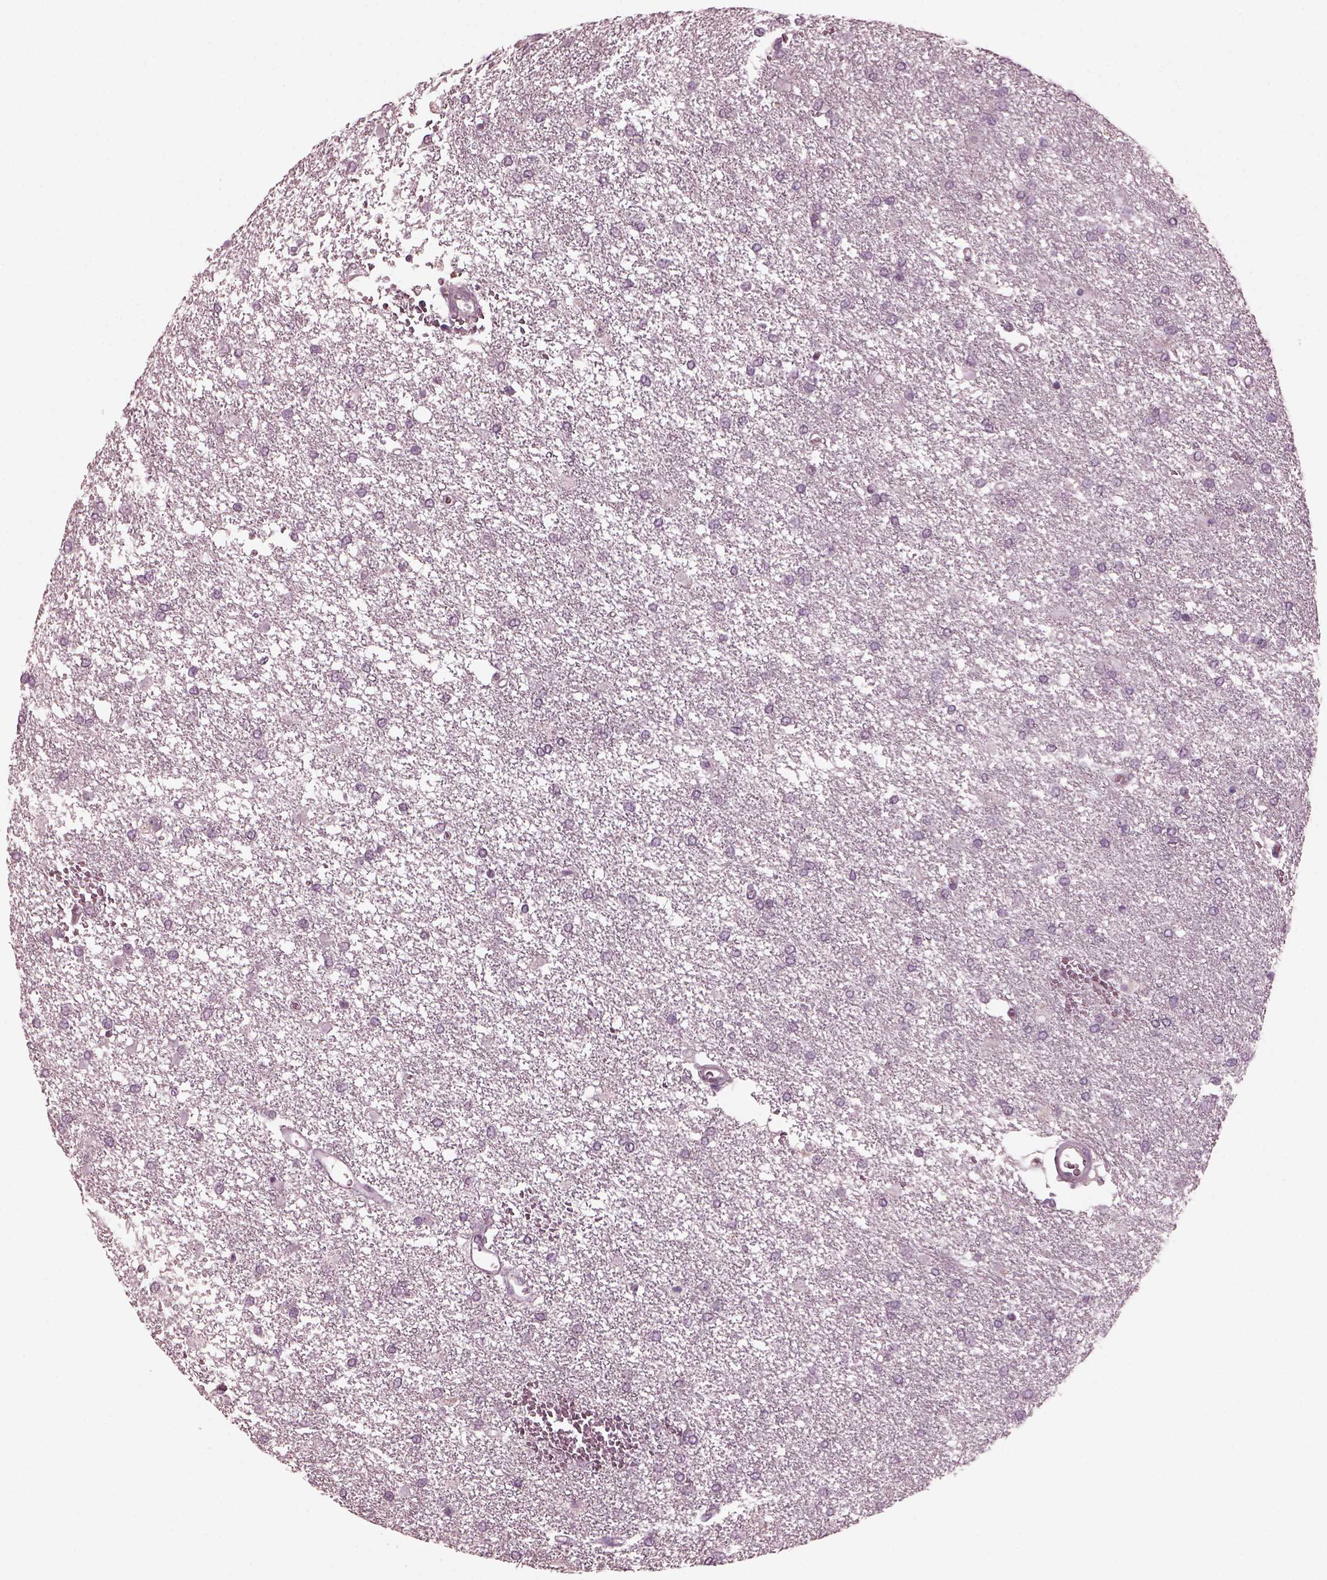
{"staining": {"intensity": "negative", "quantity": "none", "location": "none"}, "tissue": "glioma", "cell_type": "Tumor cells", "image_type": "cancer", "snomed": [{"axis": "morphology", "description": "Glioma, malignant, High grade"}, {"axis": "topography", "description": "Brain"}], "caption": "Immunohistochemistry histopathology image of human glioma stained for a protein (brown), which demonstrates no expression in tumor cells. (DAB immunohistochemistry, high magnification).", "gene": "SAXO1", "patient": {"sex": "female", "age": 61}}